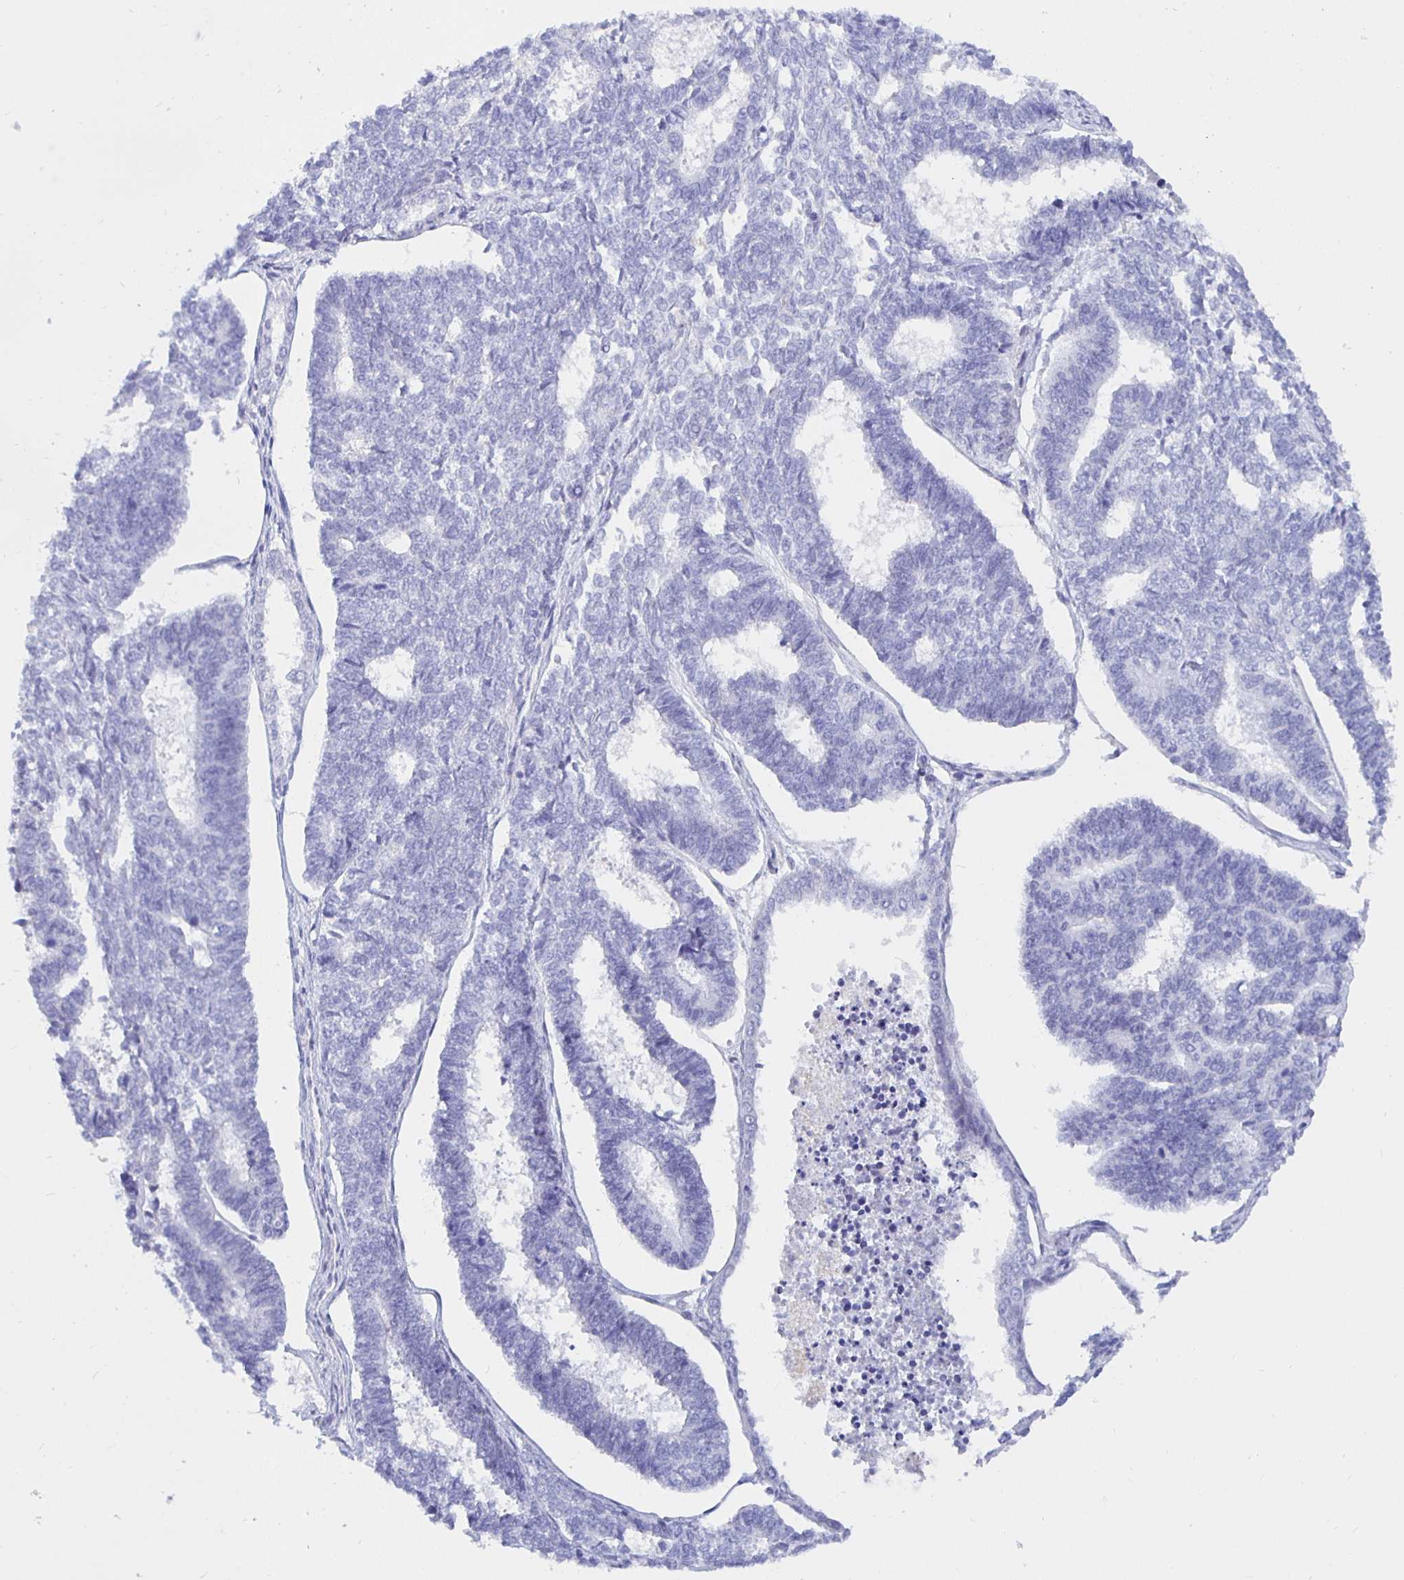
{"staining": {"intensity": "negative", "quantity": "none", "location": "none"}, "tissue": "endometrial cancer", "cell_type": "Tumor cells", "image_type": "cancer", "snomed": [{"axis": "morphology", "description": "Adenocarcinoma, NOS"}, {"axis": "topography", "description": "Endometrium"}], "caption": "There is no significant staining in tumor cells of adenocarcinoma (endometrial).", "gene": "UMOD", "patient": {"sex": "female", "age": 70}}